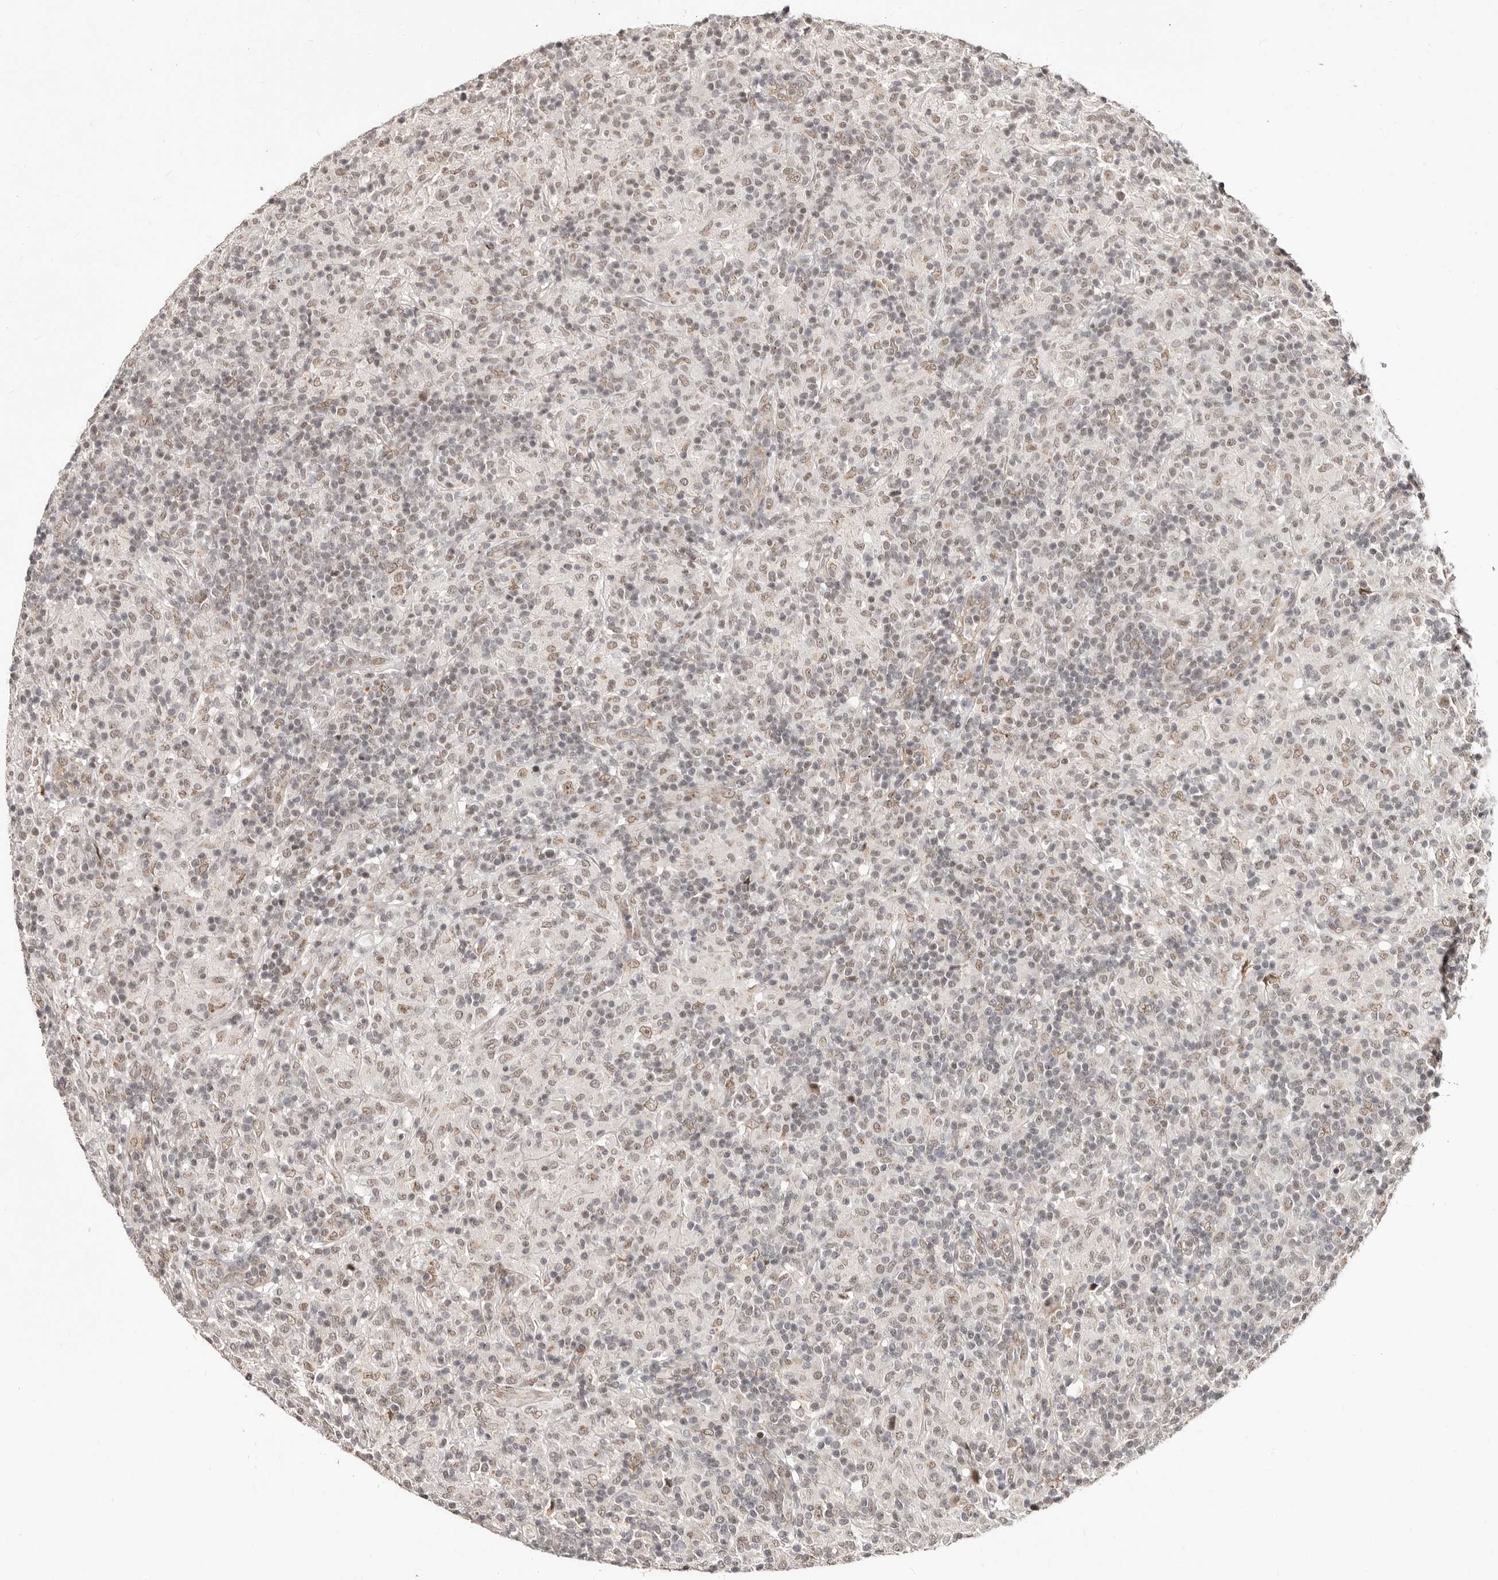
{"staining": {"intensity": "weak", "quantity": ">75%", "location": "nuclear"}, "tissue": "lymphoma", "cell_type": "Tumor cells", "image_type": "cancer", "snomed": [{"axis": "morphology", "description": "Hodgkin's disease, NOS"}, {"axis": "topography", "description": "Lymph node"}], "caption": "Protein expression analysis of human Hodgkin's disease reveals weak nuclear staining in approximately >75% of tumor cells.", "gene": "SRCAP", "patient": {"sex": "male", "age": 70}}